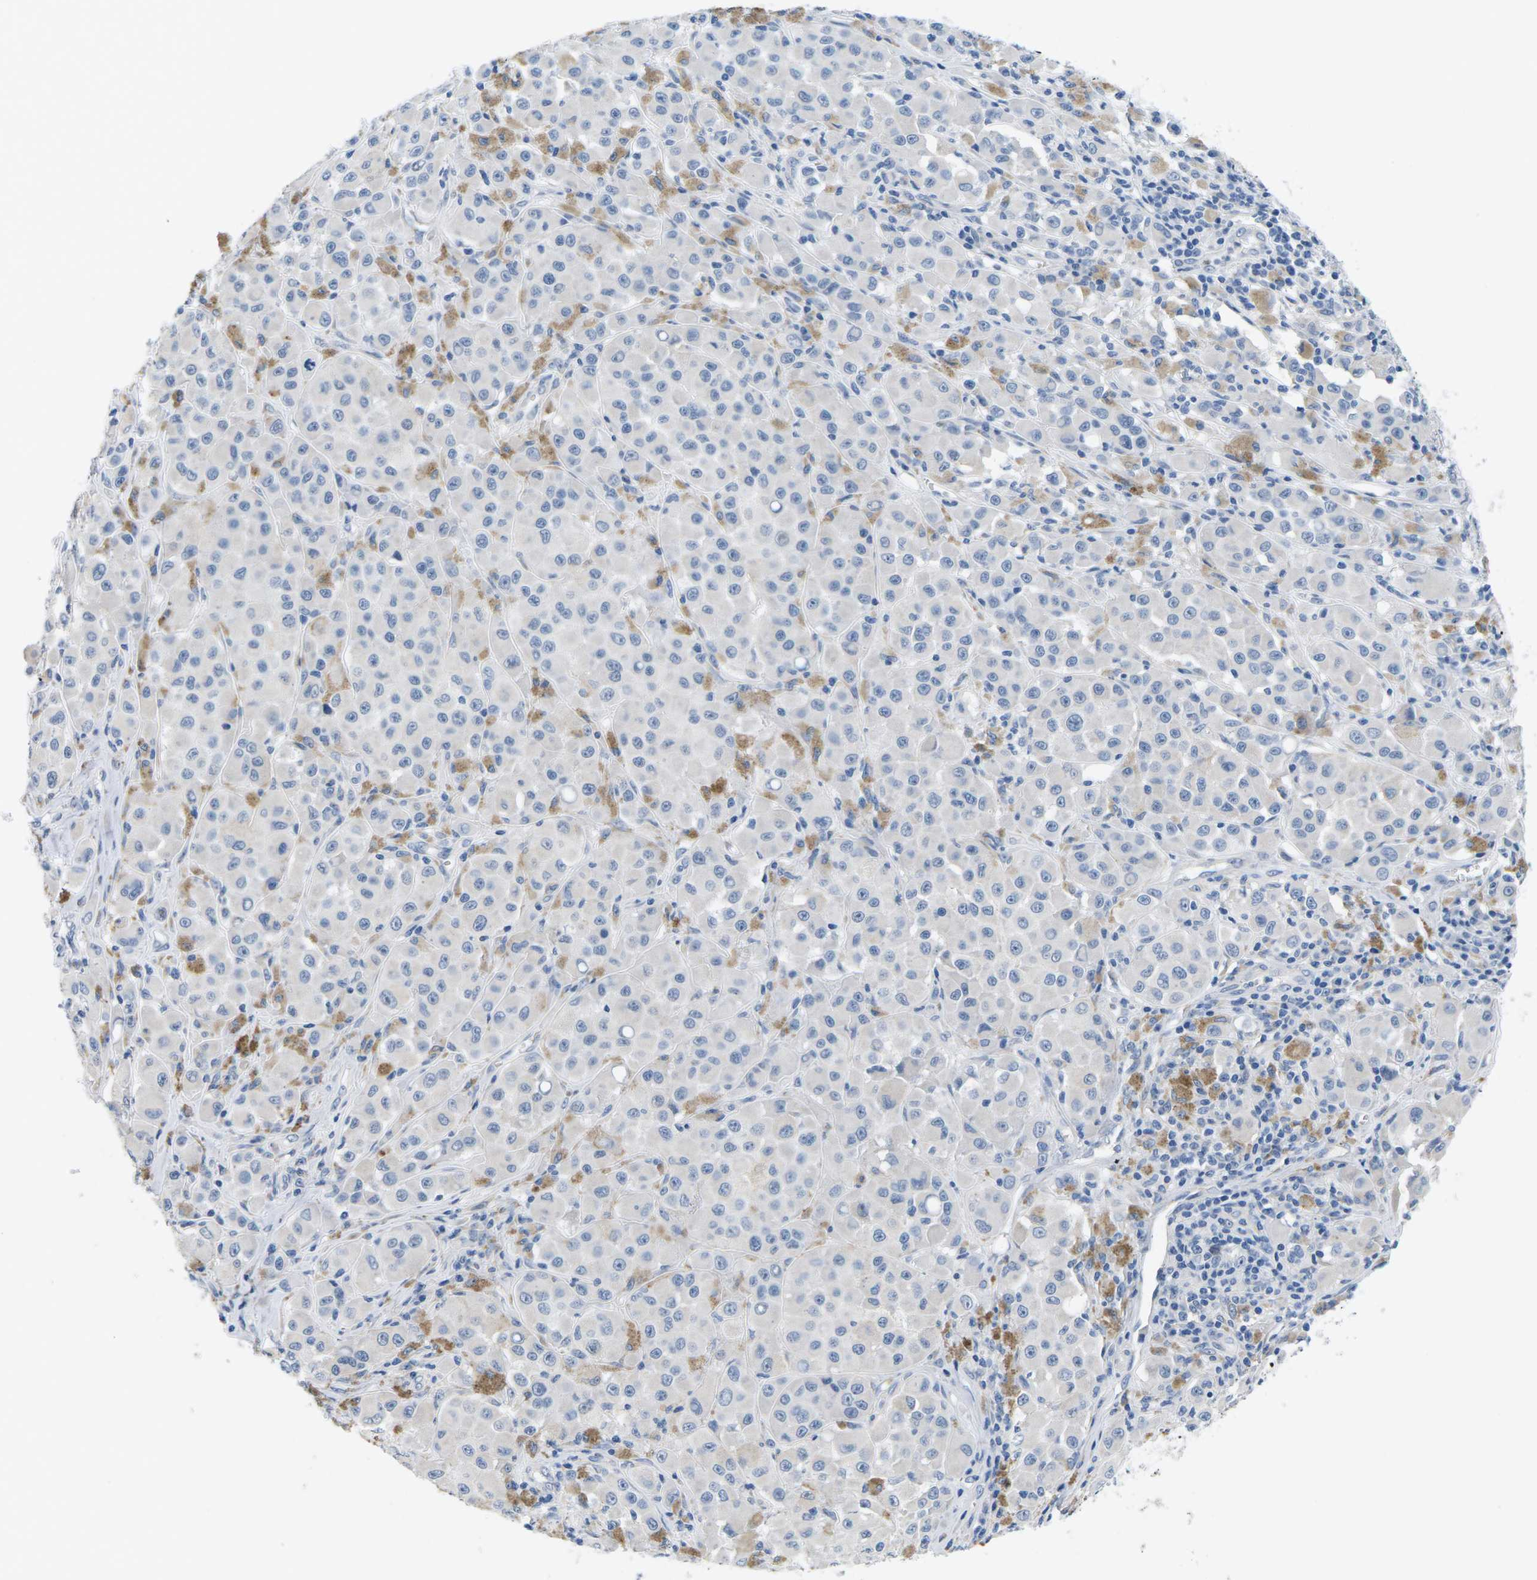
{"staining": {"intensity": "negative", "quantity": "none", "location": "none"}, "tissue": "melanoma", "cell_type": "Tumor cells", "image_type": "cancer", "snomed": [{"axis": "morphology", "description": "Malignant melanoma, NOS"}, {"axis": "topography", "description": "Skin"}], "caption": "An IHC image of melanoma is shown. There is no staining in tumor cells of melanoma. Brightfield microscopy of immunohistochemistry stained with DAB (brown) and hematoxylin (blue), captured at high magnification.", "gene": "TSPAN2", "patient": {"sex": "male", "age": 84}}